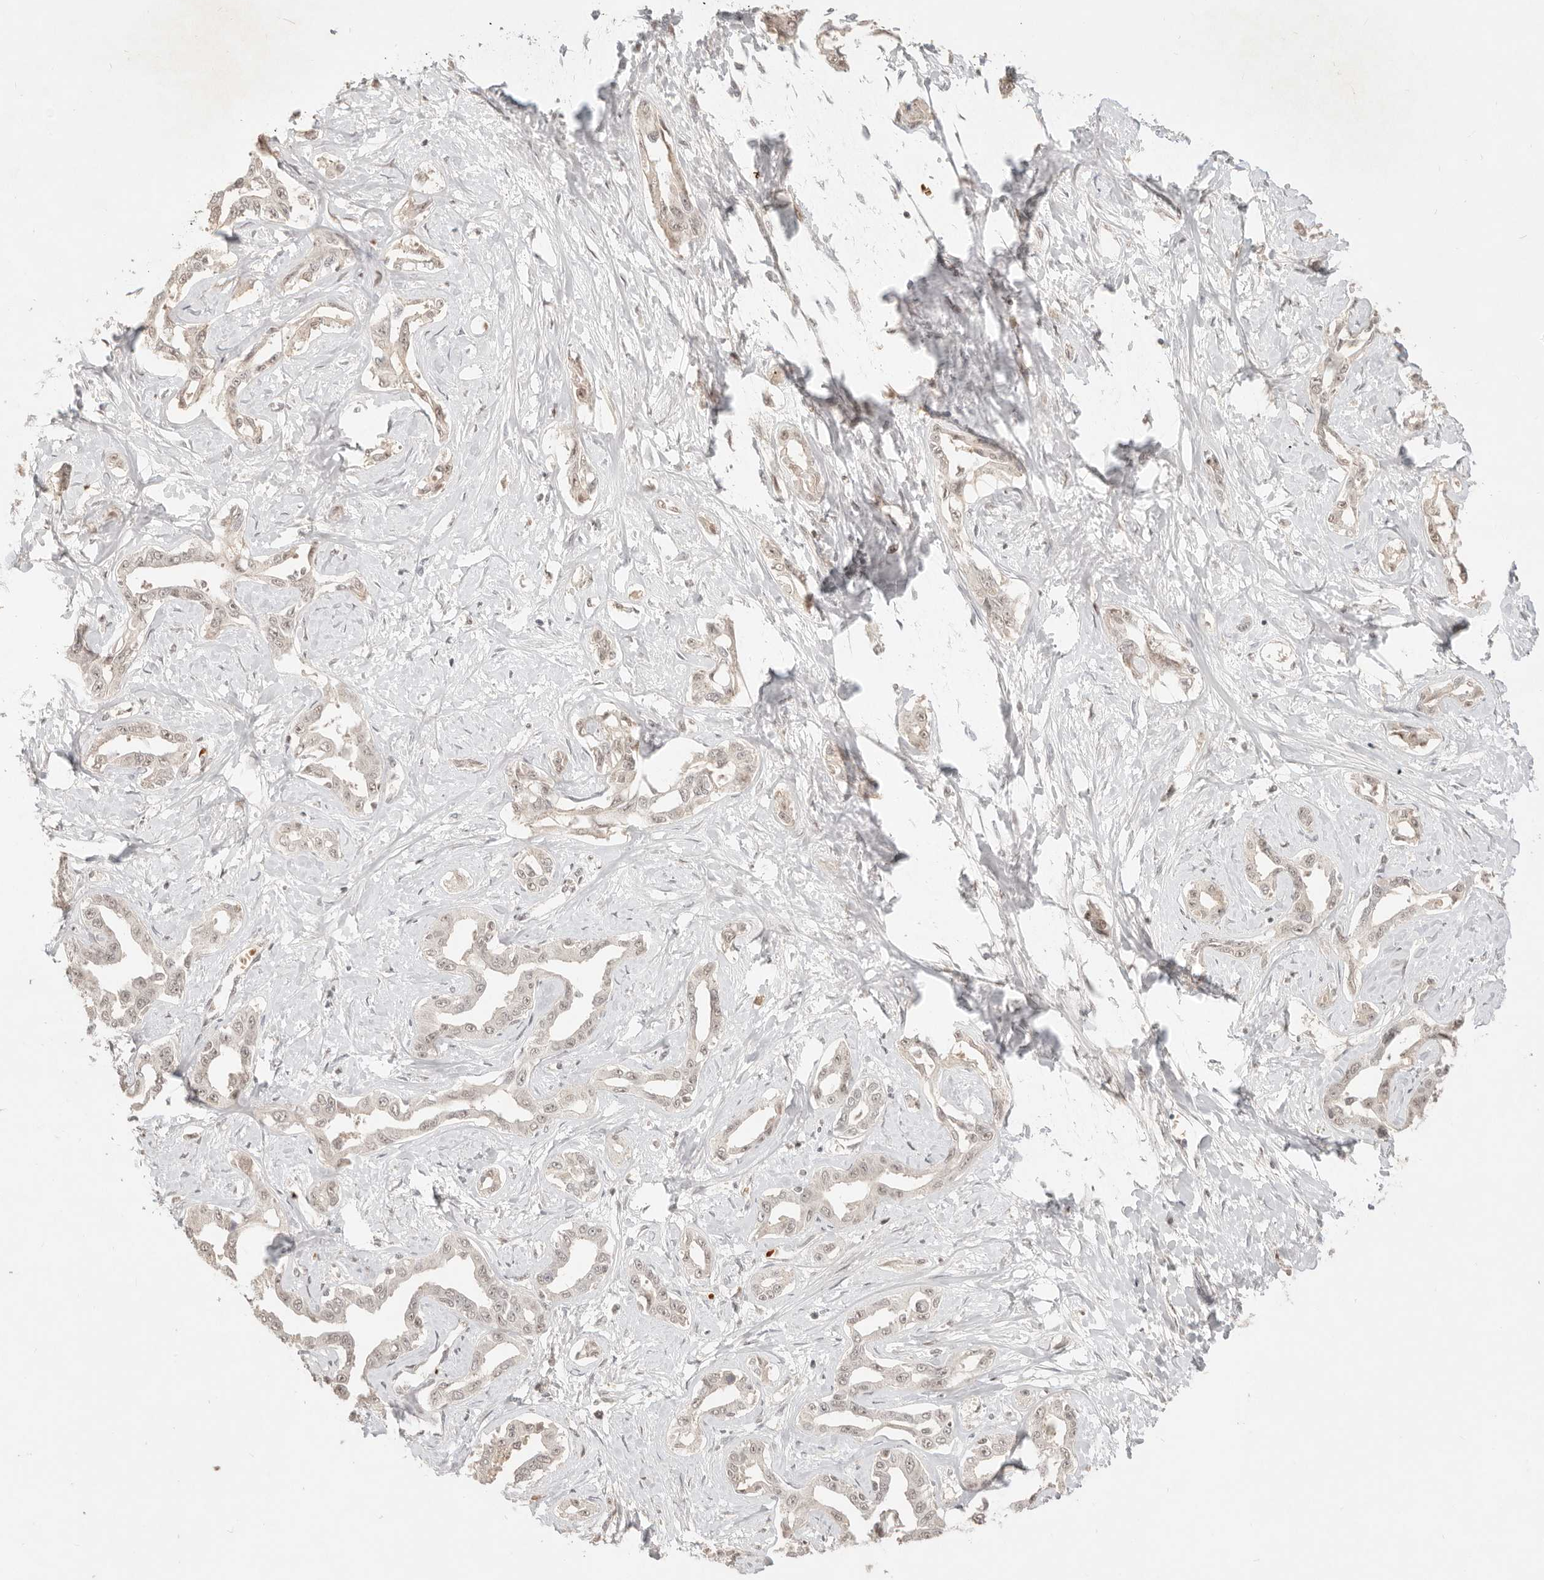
{"staining": {"intensity": "weak", "quantity": ">75%", "location": "nuclear"}, "tissue": "liver cancer", "cell_type": "Tumor cells", "image_type": "cancer", "snomed": [{"axis": "morphology", "description": "Cholangiocarcinoma"}, {"axis": "topography", "description": "Liver"}], "caption": "Immunohistochemical staining of cholangiocarcinoma (liver) exhibits weak nuclear protein positivity in about >75% of tumor cells. The staining was performed using DAB (3,3'-diaminobenzidine) to visualize the protein expression in brown, while the nuclei were stained in blue with hematoxylin (Magnification: 20x).", "gene": "MEP1A", "patient": {"sex": "male", "age": 59}}